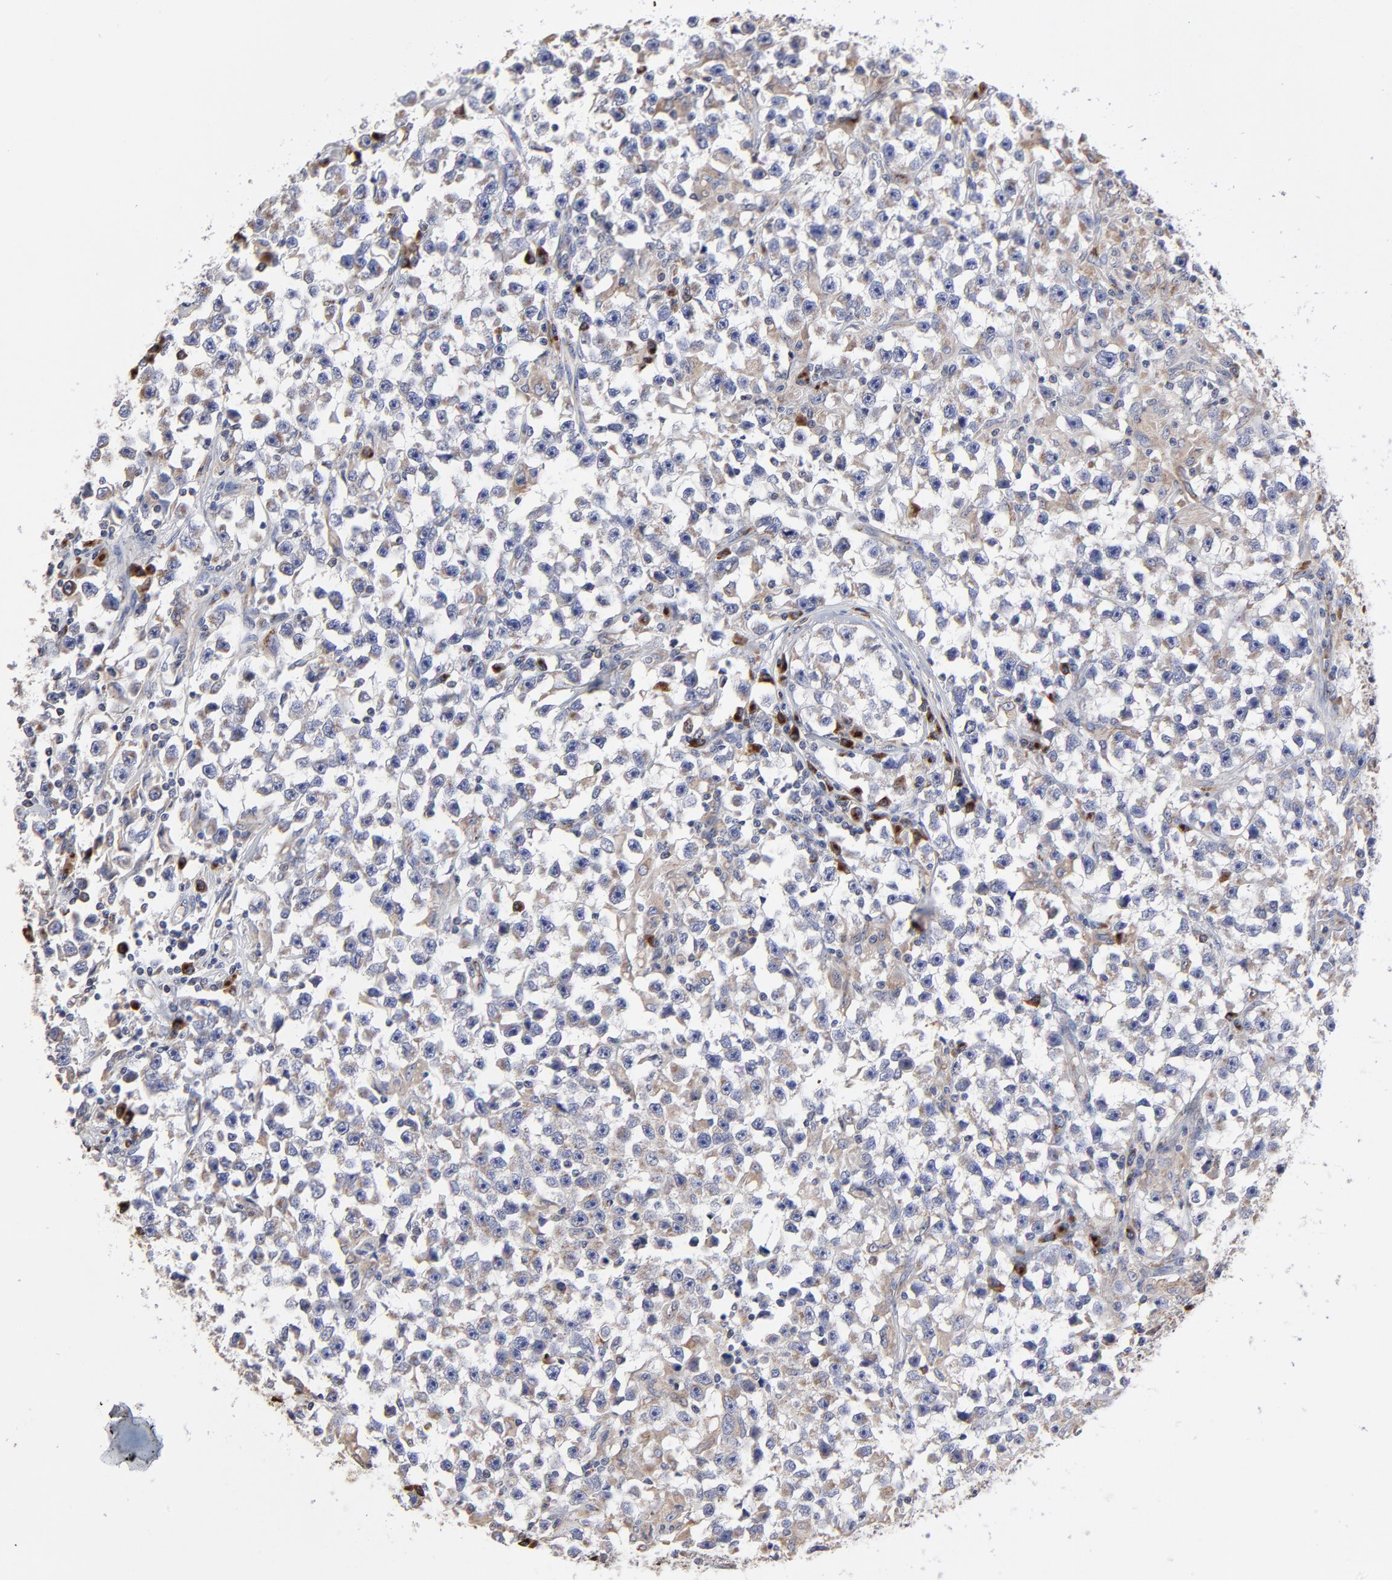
{"staining": {"intensity": "weak", "quantity": "25%-75%", "location": "cytoplasmic/membranous"}, "tissue": "testis cancer", "cell_type": "Tumor cells", "image_type": "cancer", "snomed": [{"axis": "morphology", "description": "Seminoma, NOS"}, {"axis": "topography", "description": "Testis"}], "caption": "High-magnification brightfield microscopy of testis cancer (seminoma) stained with DAB (brown) and counterstained with hematoxylin (blue). tumor cells exhibit weak cytoplasmic/membranous staining is seen in approximately25%-75% of cells.", "gene": "LMAN1", "patient": {"sex": "male", "age": 33}}